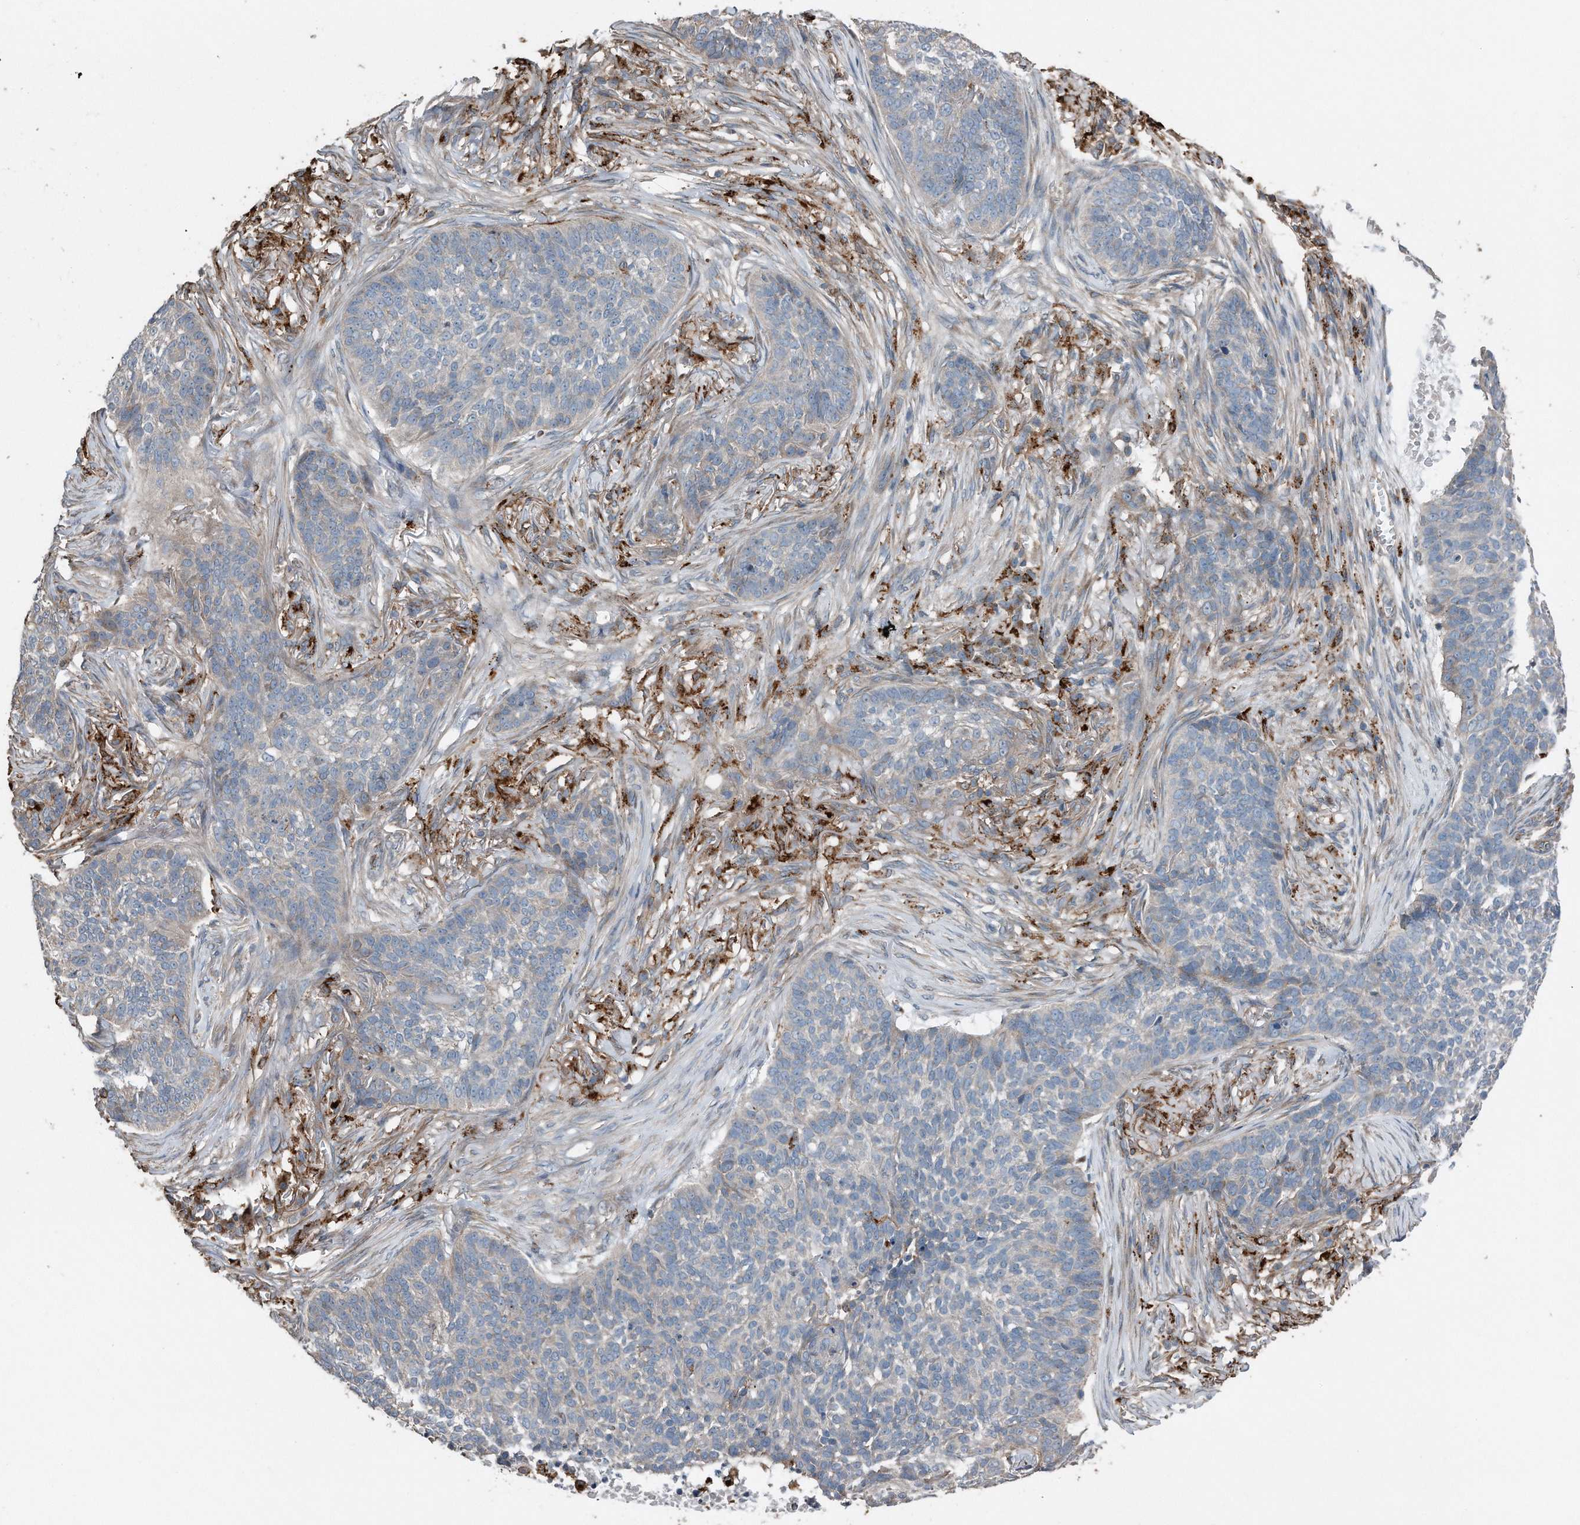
{"staining": {"intensity": "weak", "quantity": "<25%", "location": "cytoplasmic/membranous"}, "tissue": "skin cancer", "cell_type": "Tumor cells", "image_type": "cancer", "snomed": [{"axis": "morphology", "description": "Basal cell carcinoma"}, {"axis": "topography", "description": "Skin"}], "caption": "DAB (3,3'-diaminobenzidine) immunohistochemical staining of skin cancer (basal cell carcinoma) shows no significant expression in tumor cells. (Brightfield microscopy of DAB immunohistochemistry at high magnification).", "gene": "ZNF772", "patient": {"sex": "male", "age": 85}}